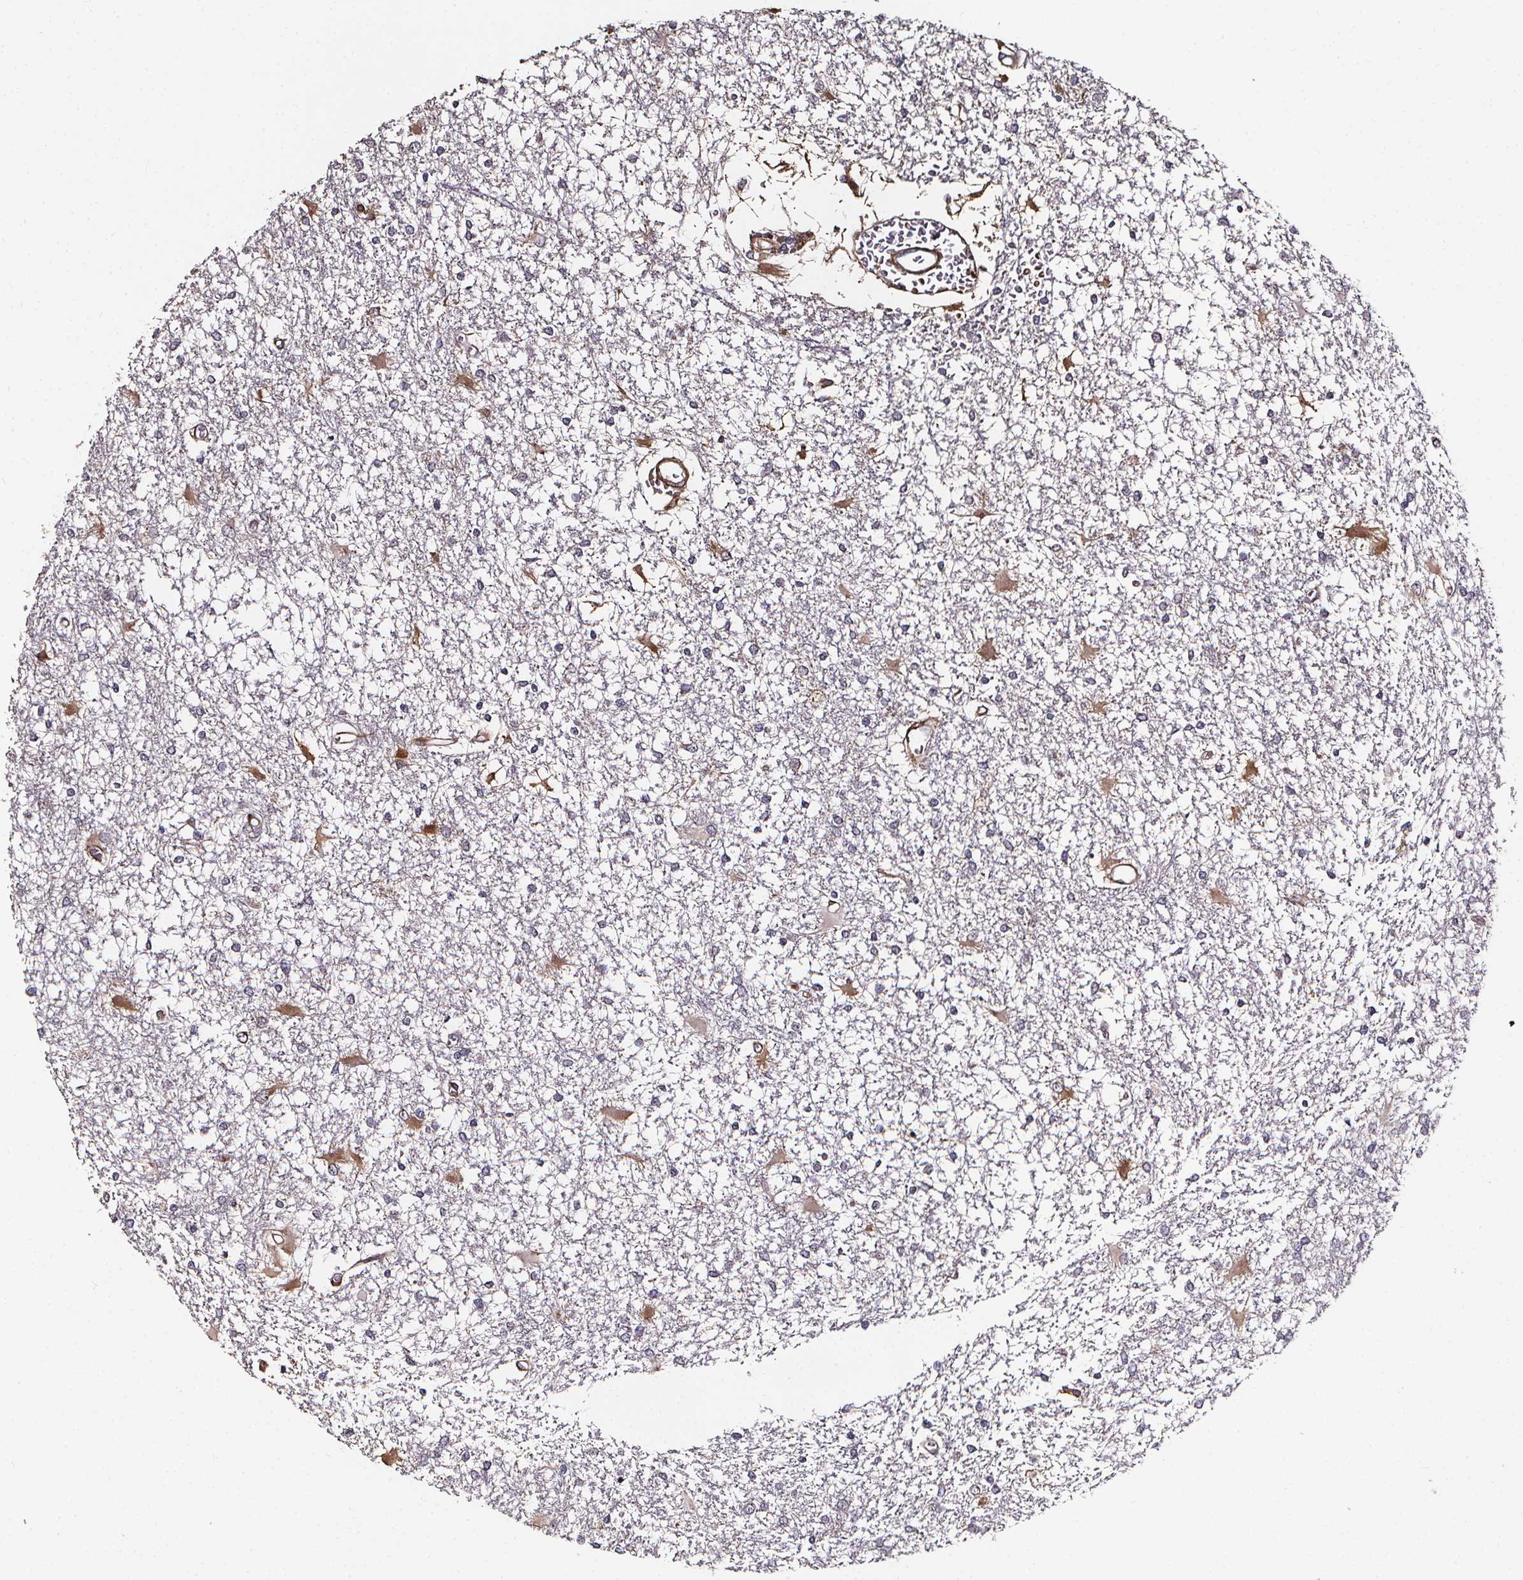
{"staining": {"intensity": "negative", "quantity": "none", "location": "none"}, "tissue": "glioma", "cell_type": "Tumor cells", "image_type": "cancer", "snomed": [{"axis": "morphology", "description": "Glioma, malignant, High grade"}, {"axis": "topography", "description": "Cerebral cortex"}], "caption": "Histopathology image shows no significant protein positivity in tumor cells of malignant glioma (high-grade).", "gene": "AEBP1", "patient": {"sex": "male", "age": 79}}